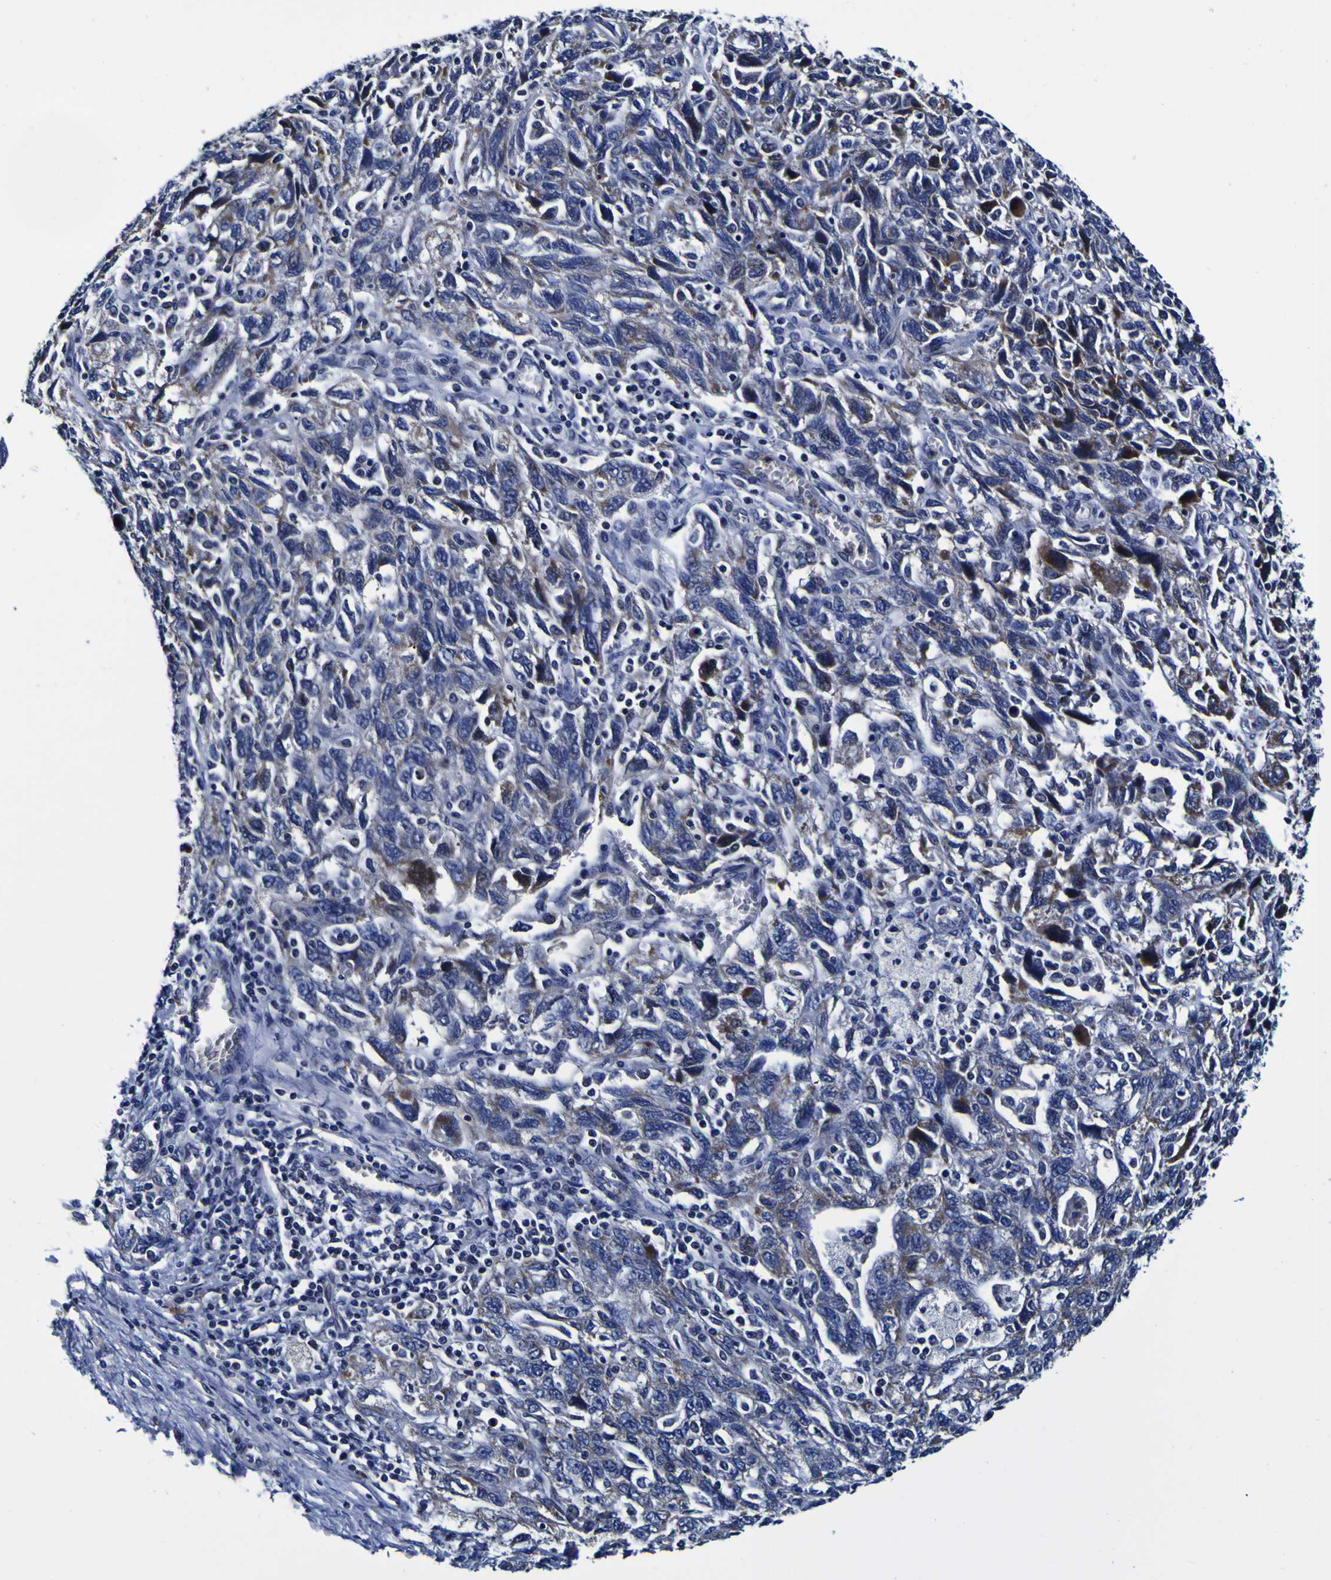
{"staining": {"intensity": "moderate", "quantity": "<25%", "location": "cytoplasmic/membranous"}, "tissue": "ovarian cancer", "cell_type": "Tumor cells", "image_type": "cancer", "snomed": [{"axis": "morphology", "description": "Carcinoma, NOS"}, {"axis": "morphology", "description": "Cystadenocarcinoma, serous, NOS"}, {"axis": "topography", "description": "Ovary"}], "caption": "Ovarian serous cystadenocarcinoma was stained to show a protein in brown. There is low levels of moderate cytoplasmic/membranous expression in about <25% of tumor cells. (brown staining indicates protein expression, while blue staining denotes nuclei).", "gene": "PDLIM4", "patient": {"sex": "female", "age": 69}}